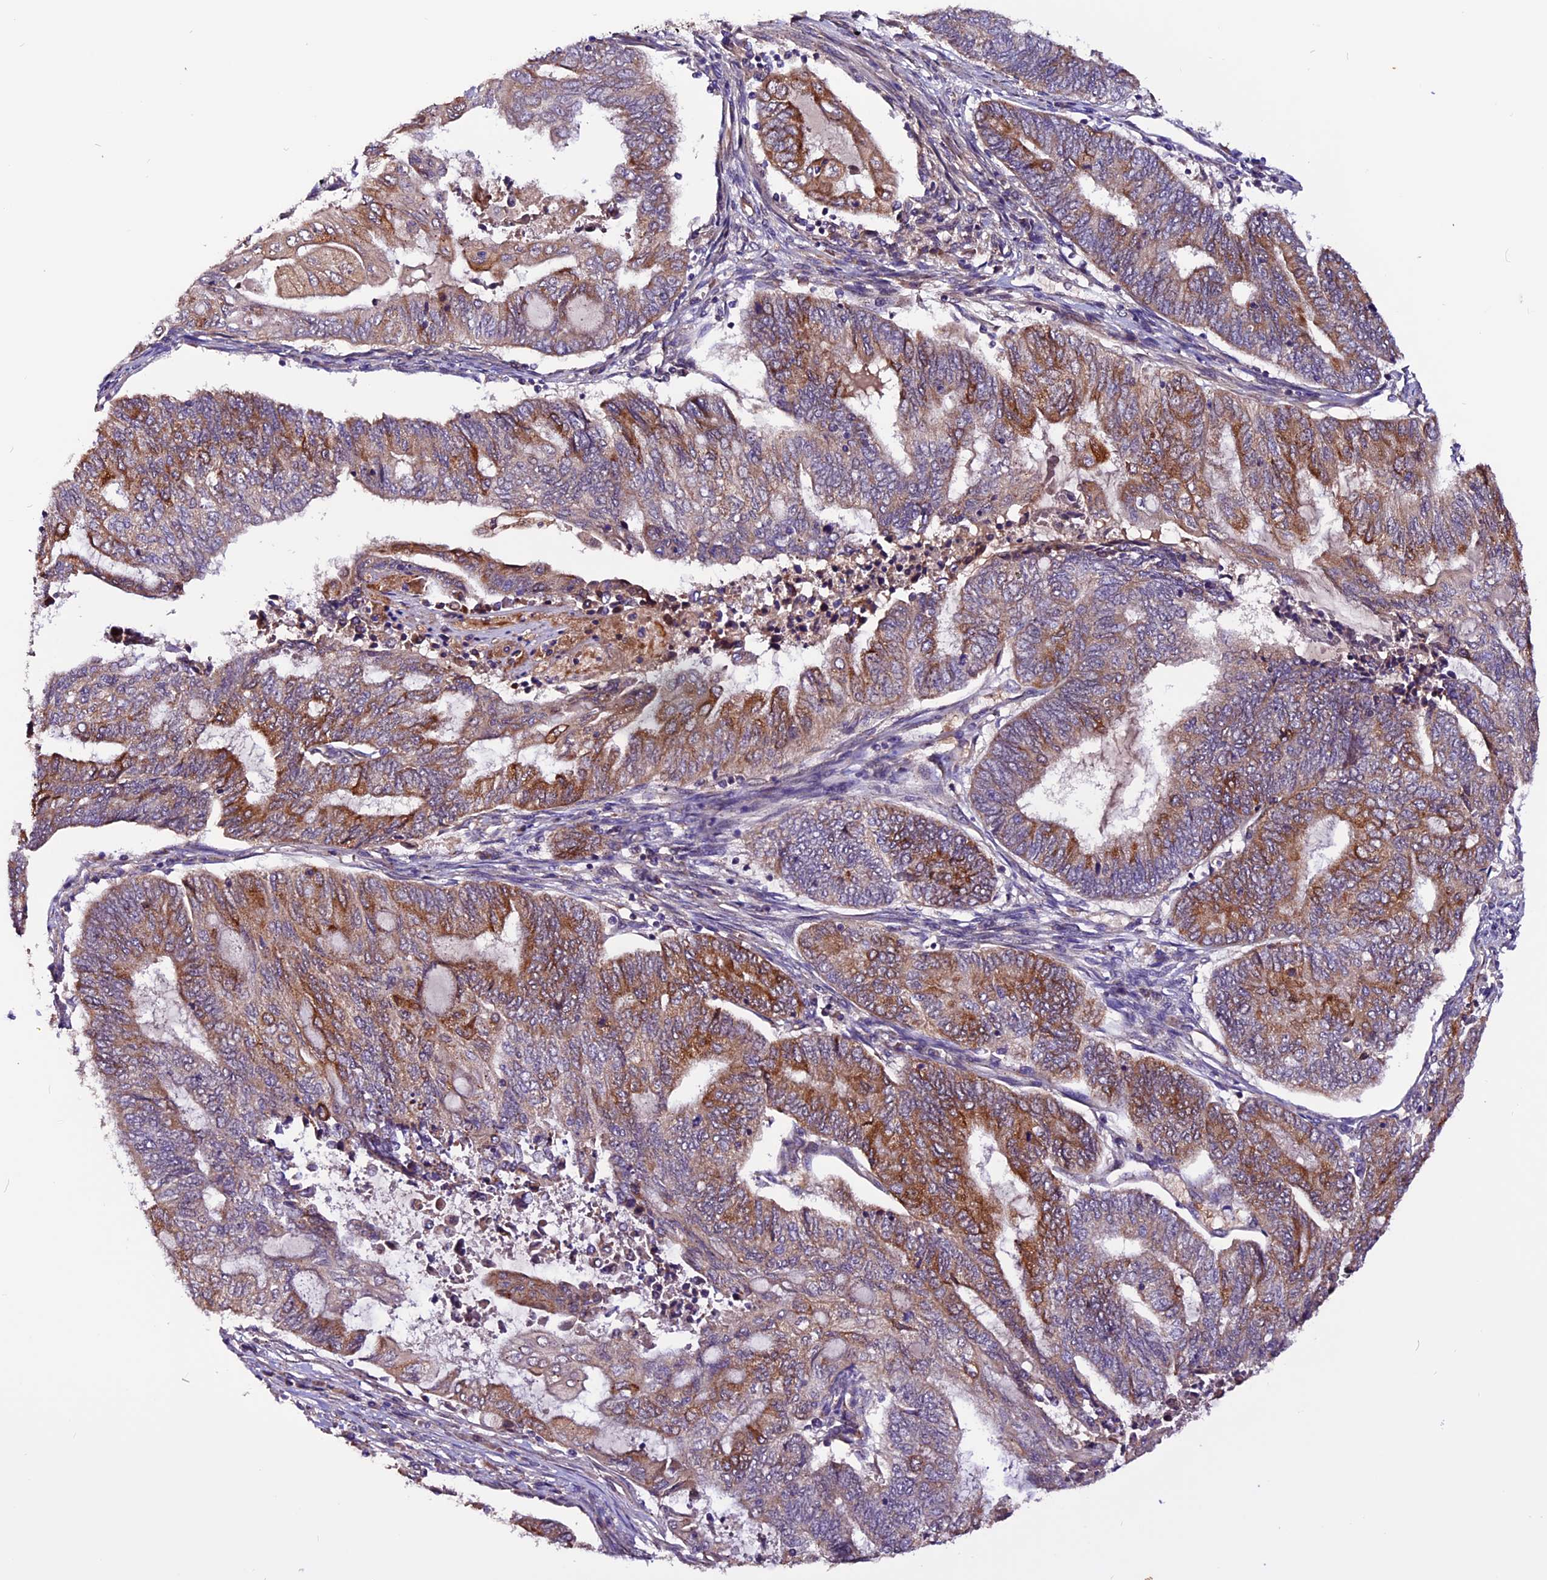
{"staining": {"intensity": "moderate", "quantity": ">75%", "location": "cytoplasmic/membranous"}, "tissue": "endometrial cancer", "cell_type": "Tumor cells", "image_type": "cancer", "snomed": [{"axis": "morphology", "description": "Adenocarcinoma, NOS"}, {"axis": "topography", "description": "Uterus"}, {"axis": "topography", "description": "Endometrium"}], "caption": "An image of endometrial cancer stained for a protein exhibits moderate cytoplasmic/membranous brown staining in tumor cells. Nuclei are stained in blue.", "gene": "RINL", "patient": {"sex": "female", "age": 70}}